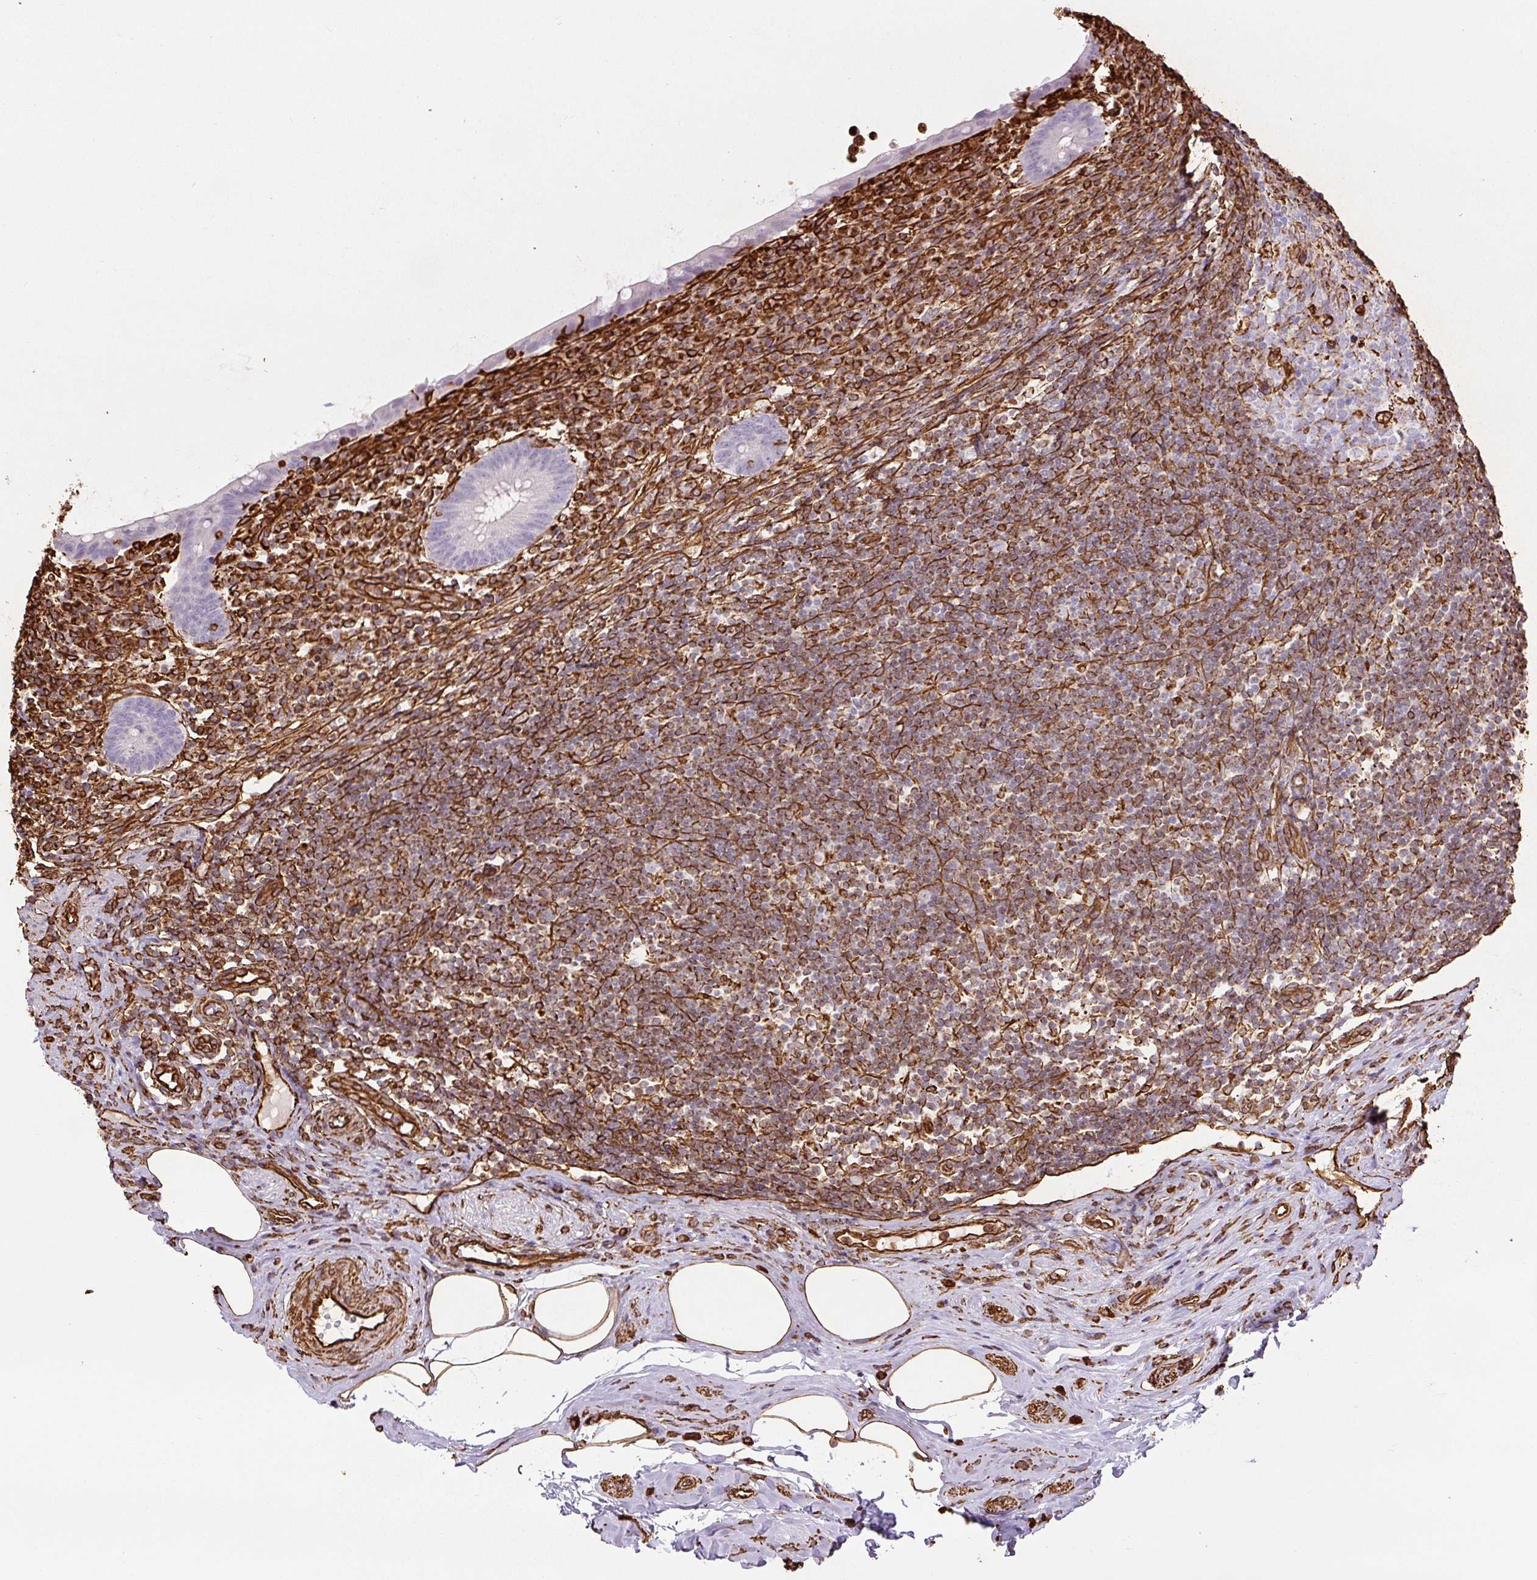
{"staining": {"intensity": "negative", "quantity": "none", "location": "none"}, "tissue": "appendix", "cell_type": "Glandular cells", "image_type": "normal", "snomed": [{"axis": "morphology", "description": "Normal tissue, NOS"}, {"axis": "topography", "description": "Appendix"}], "caption": "High magnification brightfield microscopy of benign appendix stained with DAB (3,3'-diaminobenzidine) (brown) and counterstained with hematoxylin (blue): glandular cells show no significant staining. (DAB (3,3'-diaminobenzidine) immunohistochemistry (IHC) visualized using brightfield microscopy, high magnification).", "gene": "VIM", "patient": {"sex": "female", "age": 56}}